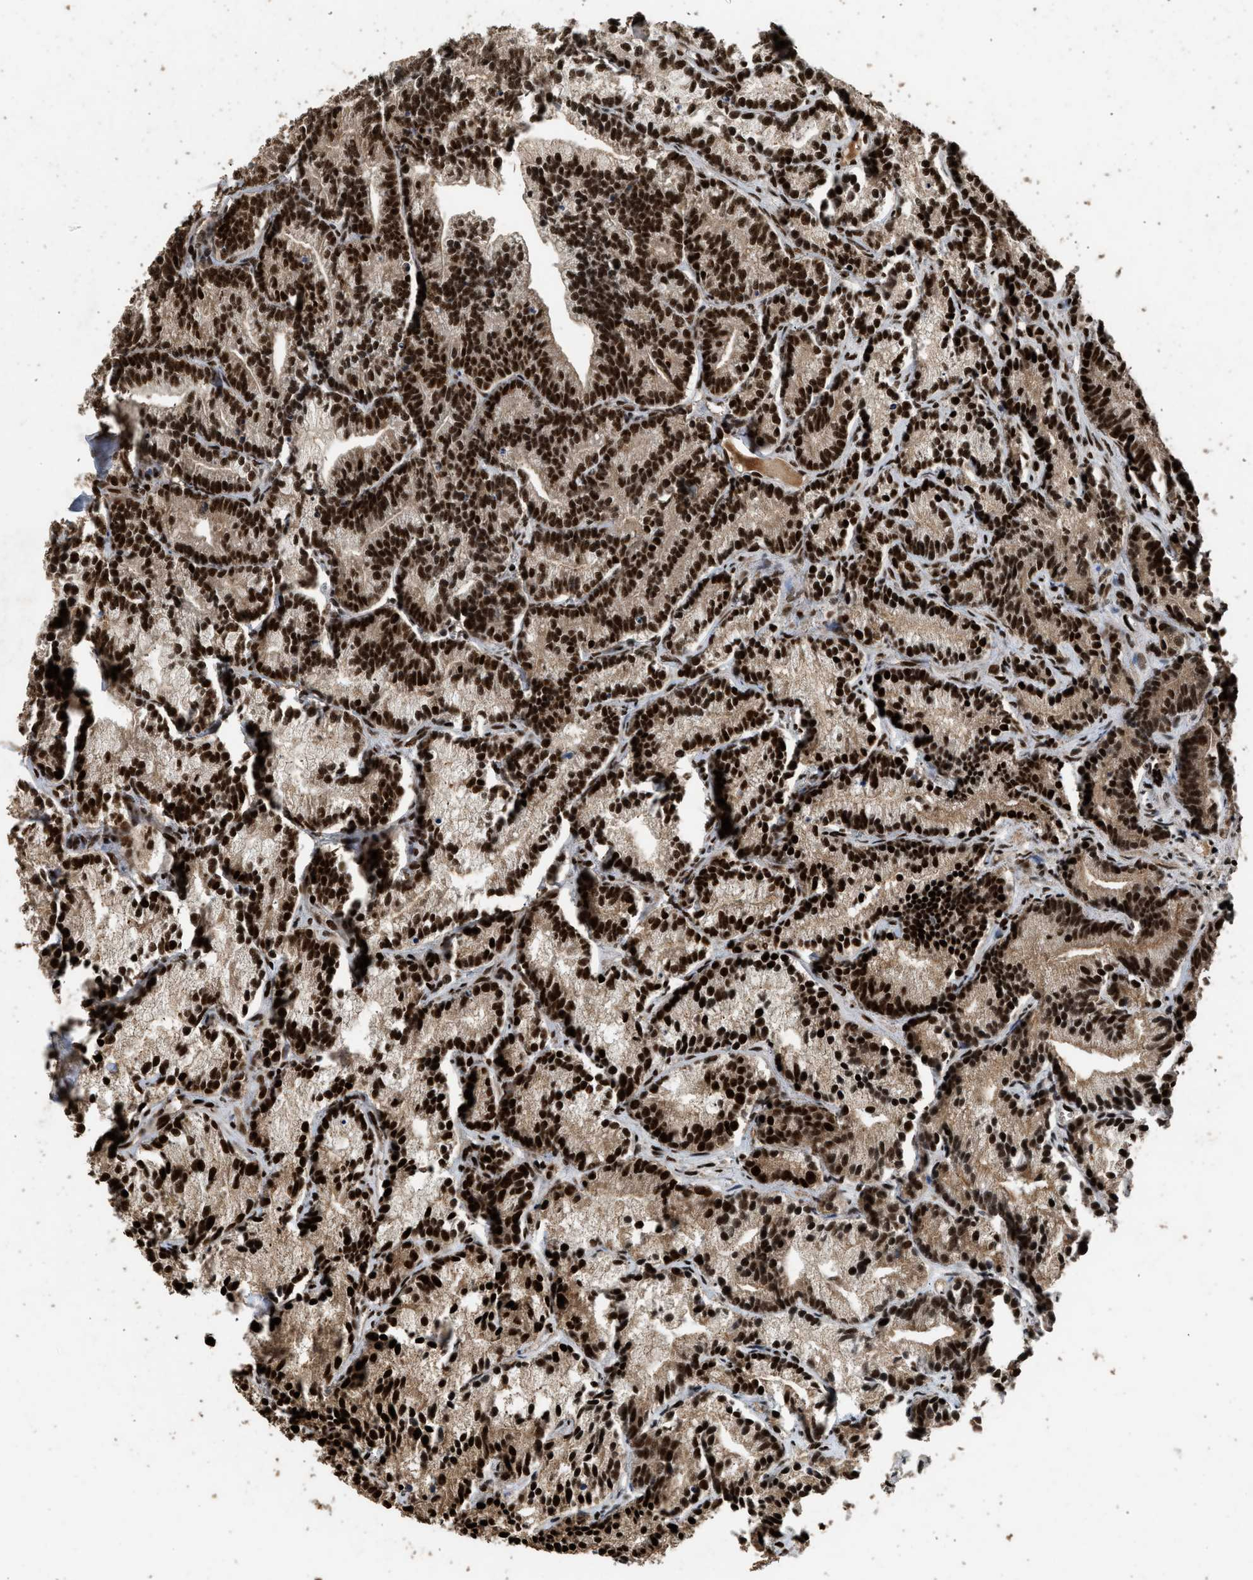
{"staining": {"intensity": "strong", "quantity": ">75%", "location": "nuclear"}, "tissue": "prostate cancer", "cell_type": "Tumor cells", "image_type": "cancer", "snomed": [{"axis": "morphology", "description": "Adenocarcinoma, Low grade"}, {"axis": "topography", "description": "Prostate"}], "caption": "A high amount of strong nuclear positivity is identified in approximately >75% of tumor cells in adenocarcinoma (low-grade) (prostate) tissue.", "gene": "PPP4R3B", "patient": {"sex": "male", "age": 89}}